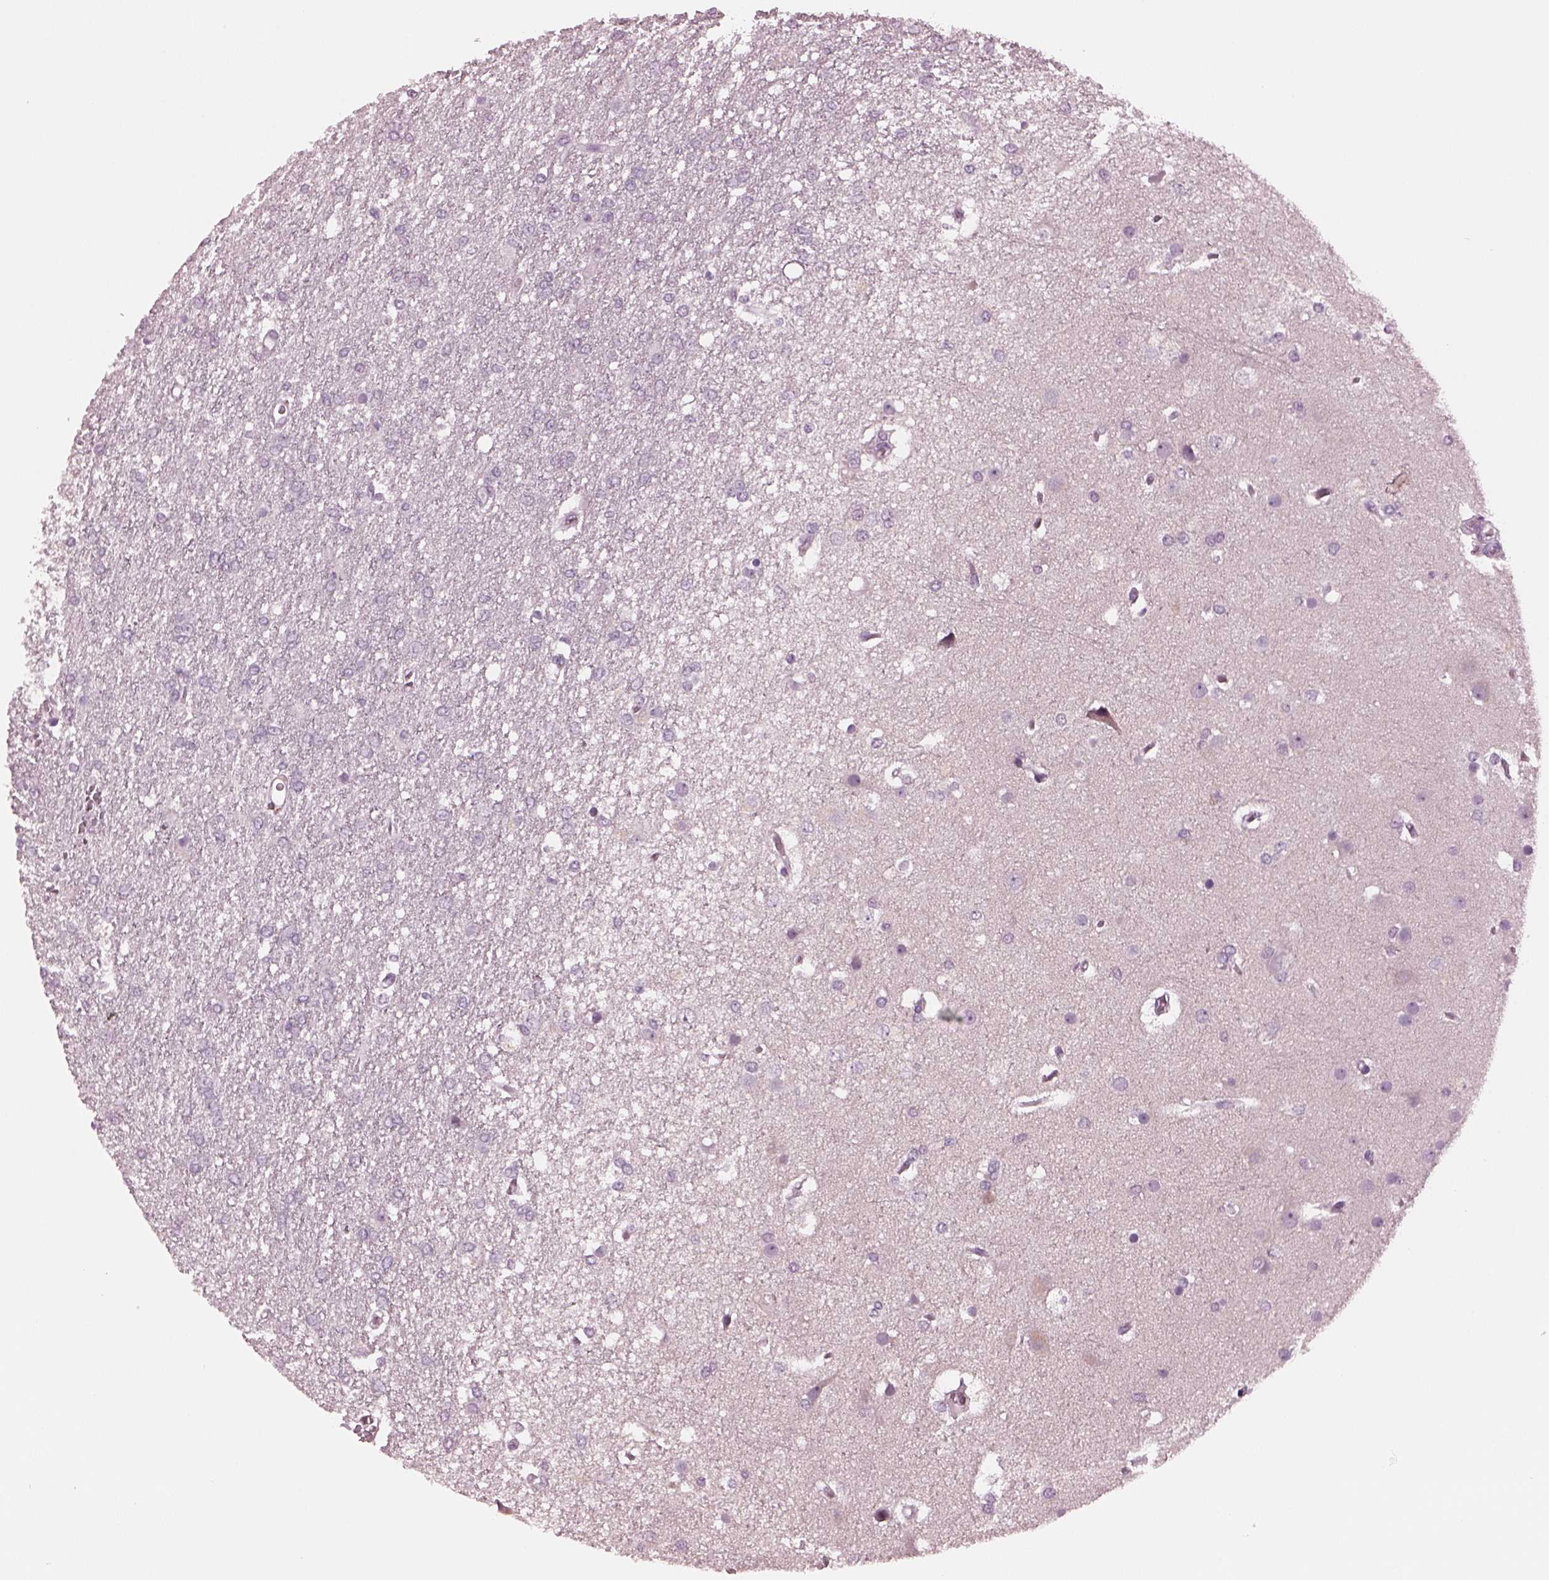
{"staining": {"intensity": "negative", "quantity": "none", "location": "none"}, "tissue": "glioma", "cell_type": "Tumor cells", "image_type": "cancer", "snomed": [{"axis": "morphology", "description": "Glioma, malignant, High grade"}, {"axis": "topography", "description": "Brain"}], "caption": "This is an immunohistochemistry micrograph of human malignant glioma (high-grade). There is no positivity in tumor cells.", "gene": "SLAMF8", "patient": {"sex": "female", "age": 61}}